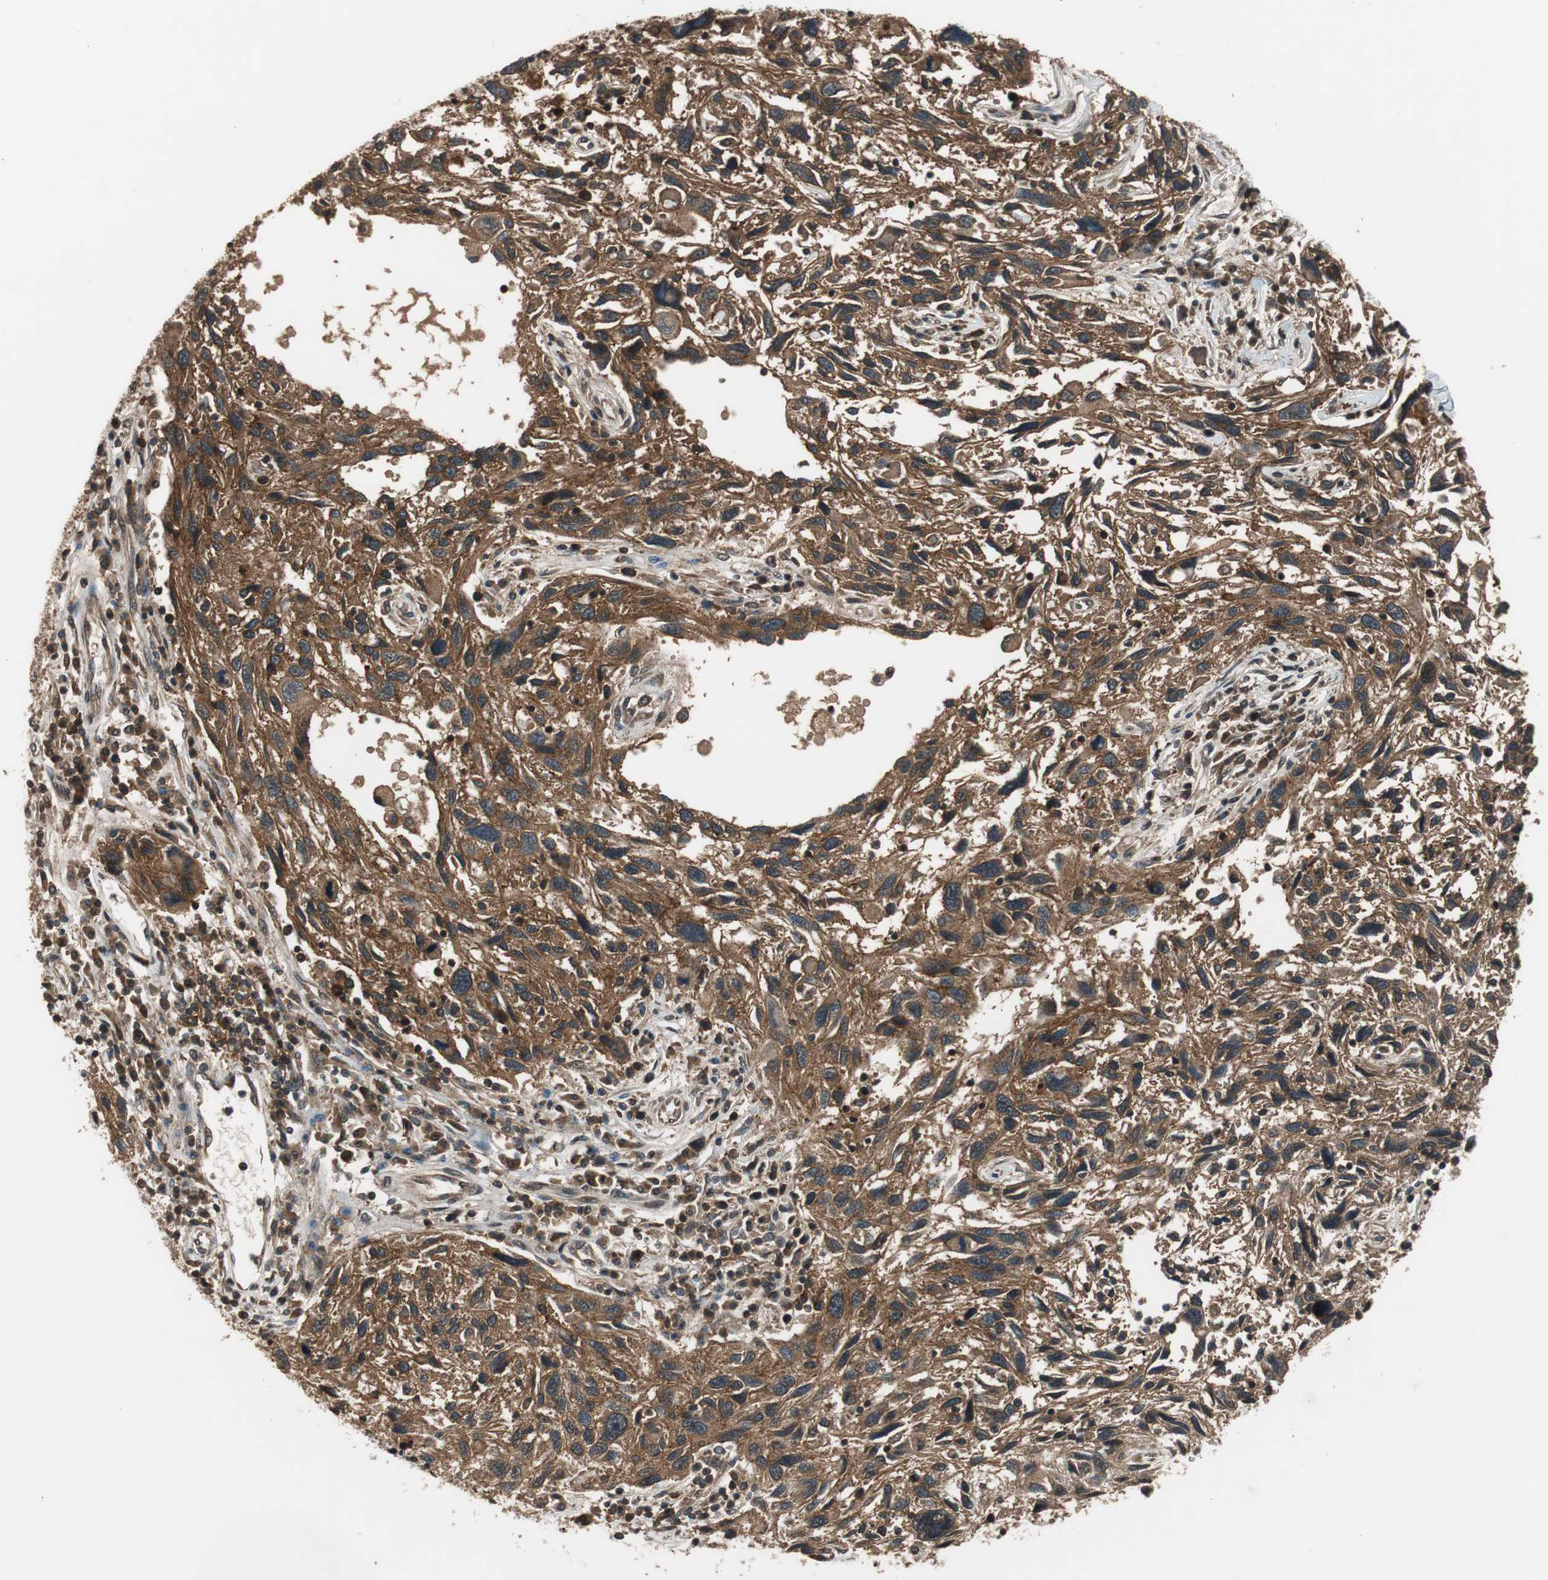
{"staining": {"intensity": "strong", "quantity": ">75%", "location": "cytoplasmic/membranous"}, "tissue": "melanoma", "cell_type": "Tumor cells", "image_type": "cancer", "snomed": [{"axis": "morphology", "description": "Malignant melanoma, NOS"}, {"axis": "topography", "description": "Skin"}], "caption": "Malignant melanoma tissue reveals strong cytoplasmic/membranous staining in approximately >75% of tumor cells (IHC, brightfield microscopy, high magnification).", "gene": "TMEM230", "patient": {"sex": "male", "age": 53}}